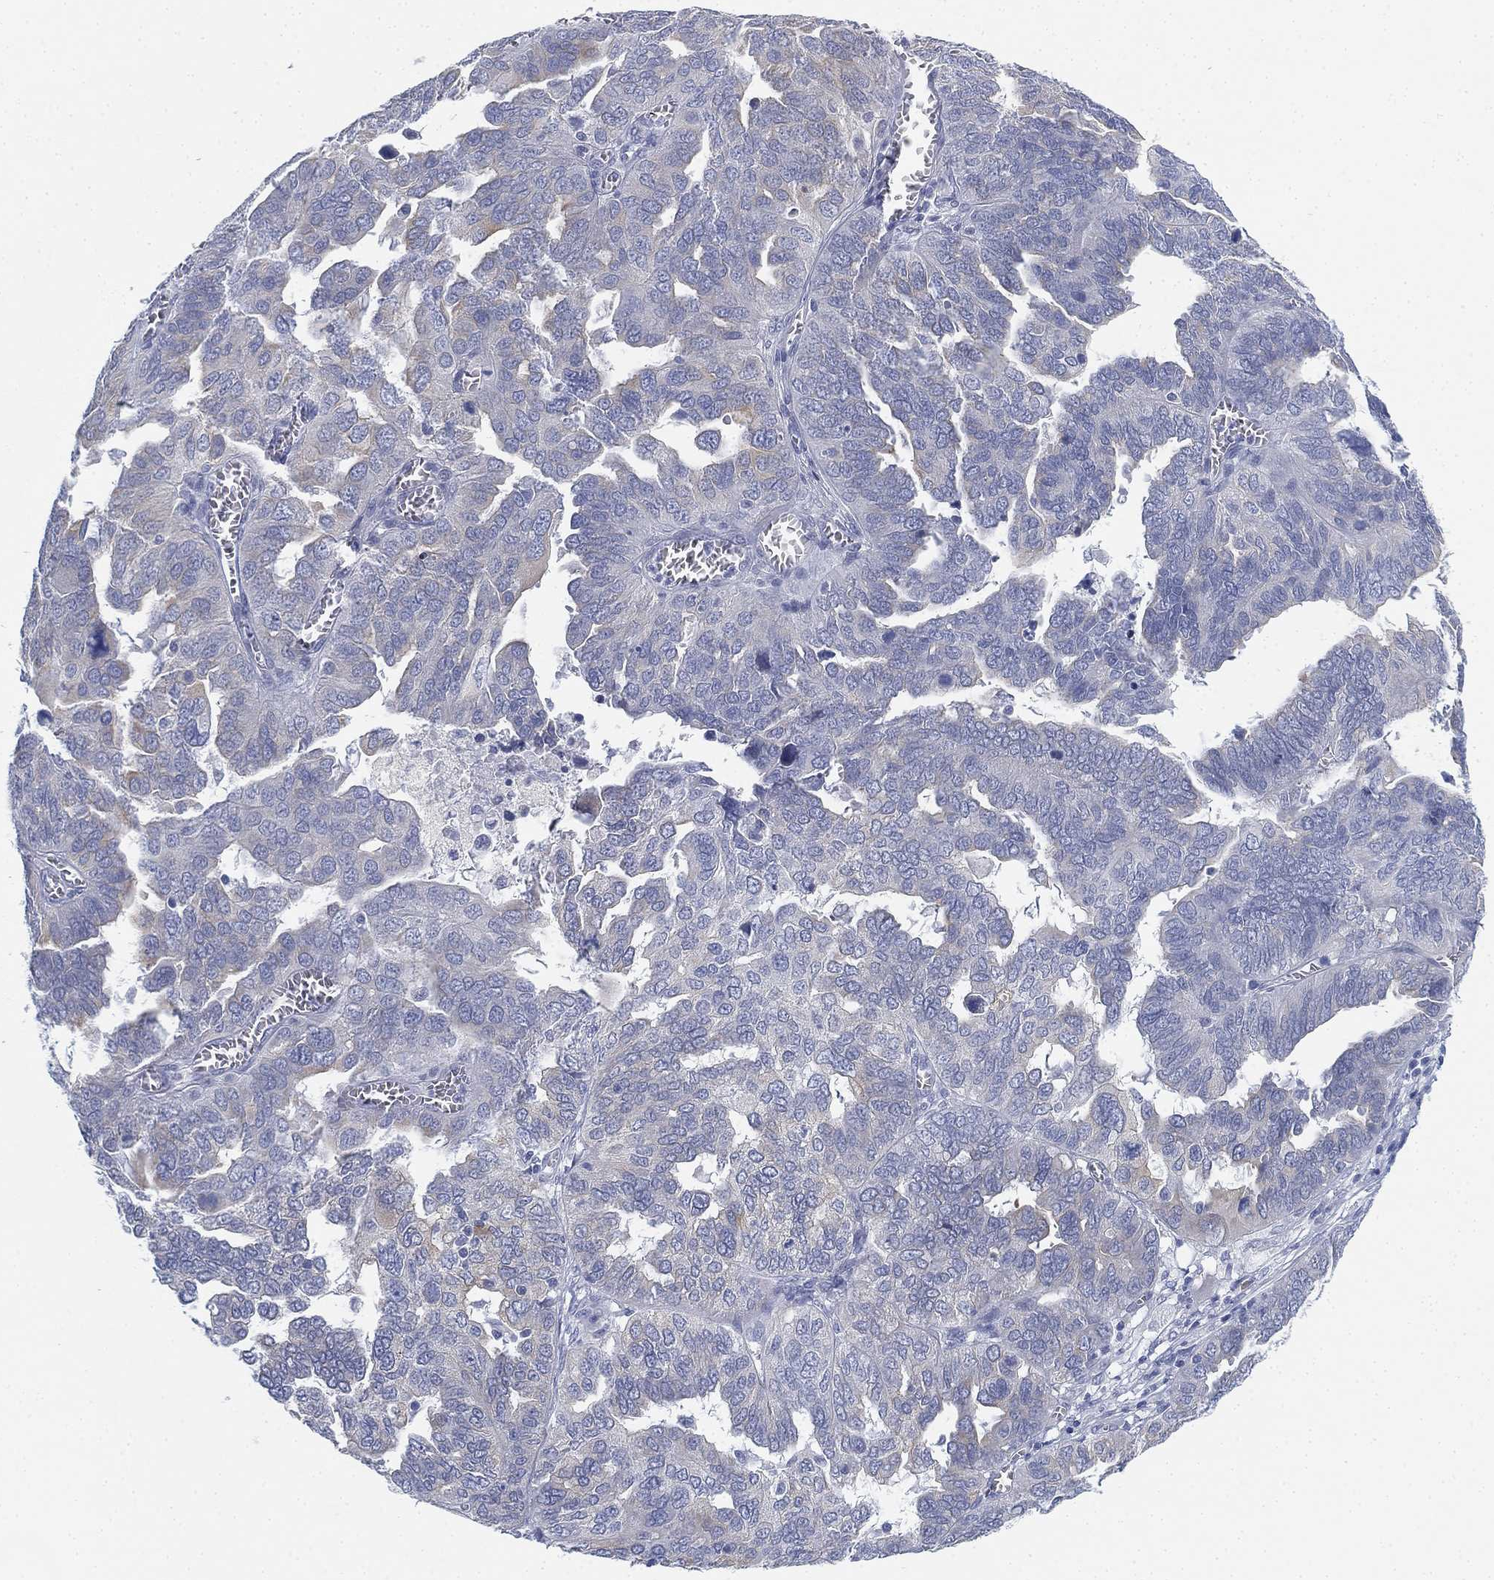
{"staining": {"intensity": "weak", "quantity": "<25%", "location": "cytoplasmic/membranous"}, "tissue": "ovarian cancer", "cell_type": "Tumor cells", "image_type": "cancer", "snomed": [{"axis": "morphology", "description": "Carcinoma, endometroid"}, {"axis": "topography", "description": "Soft tissue"}, {"axis": "topography", "description": "Ovary"}], "caption": "A high-resolution image shows immunohistochemistry staining of ovarian cancer (endometroid carcinoma), which reveals no significant positivity in tumor cells.", "gene": "GCNA", "patient": {"sex": "female", "age": 52}}